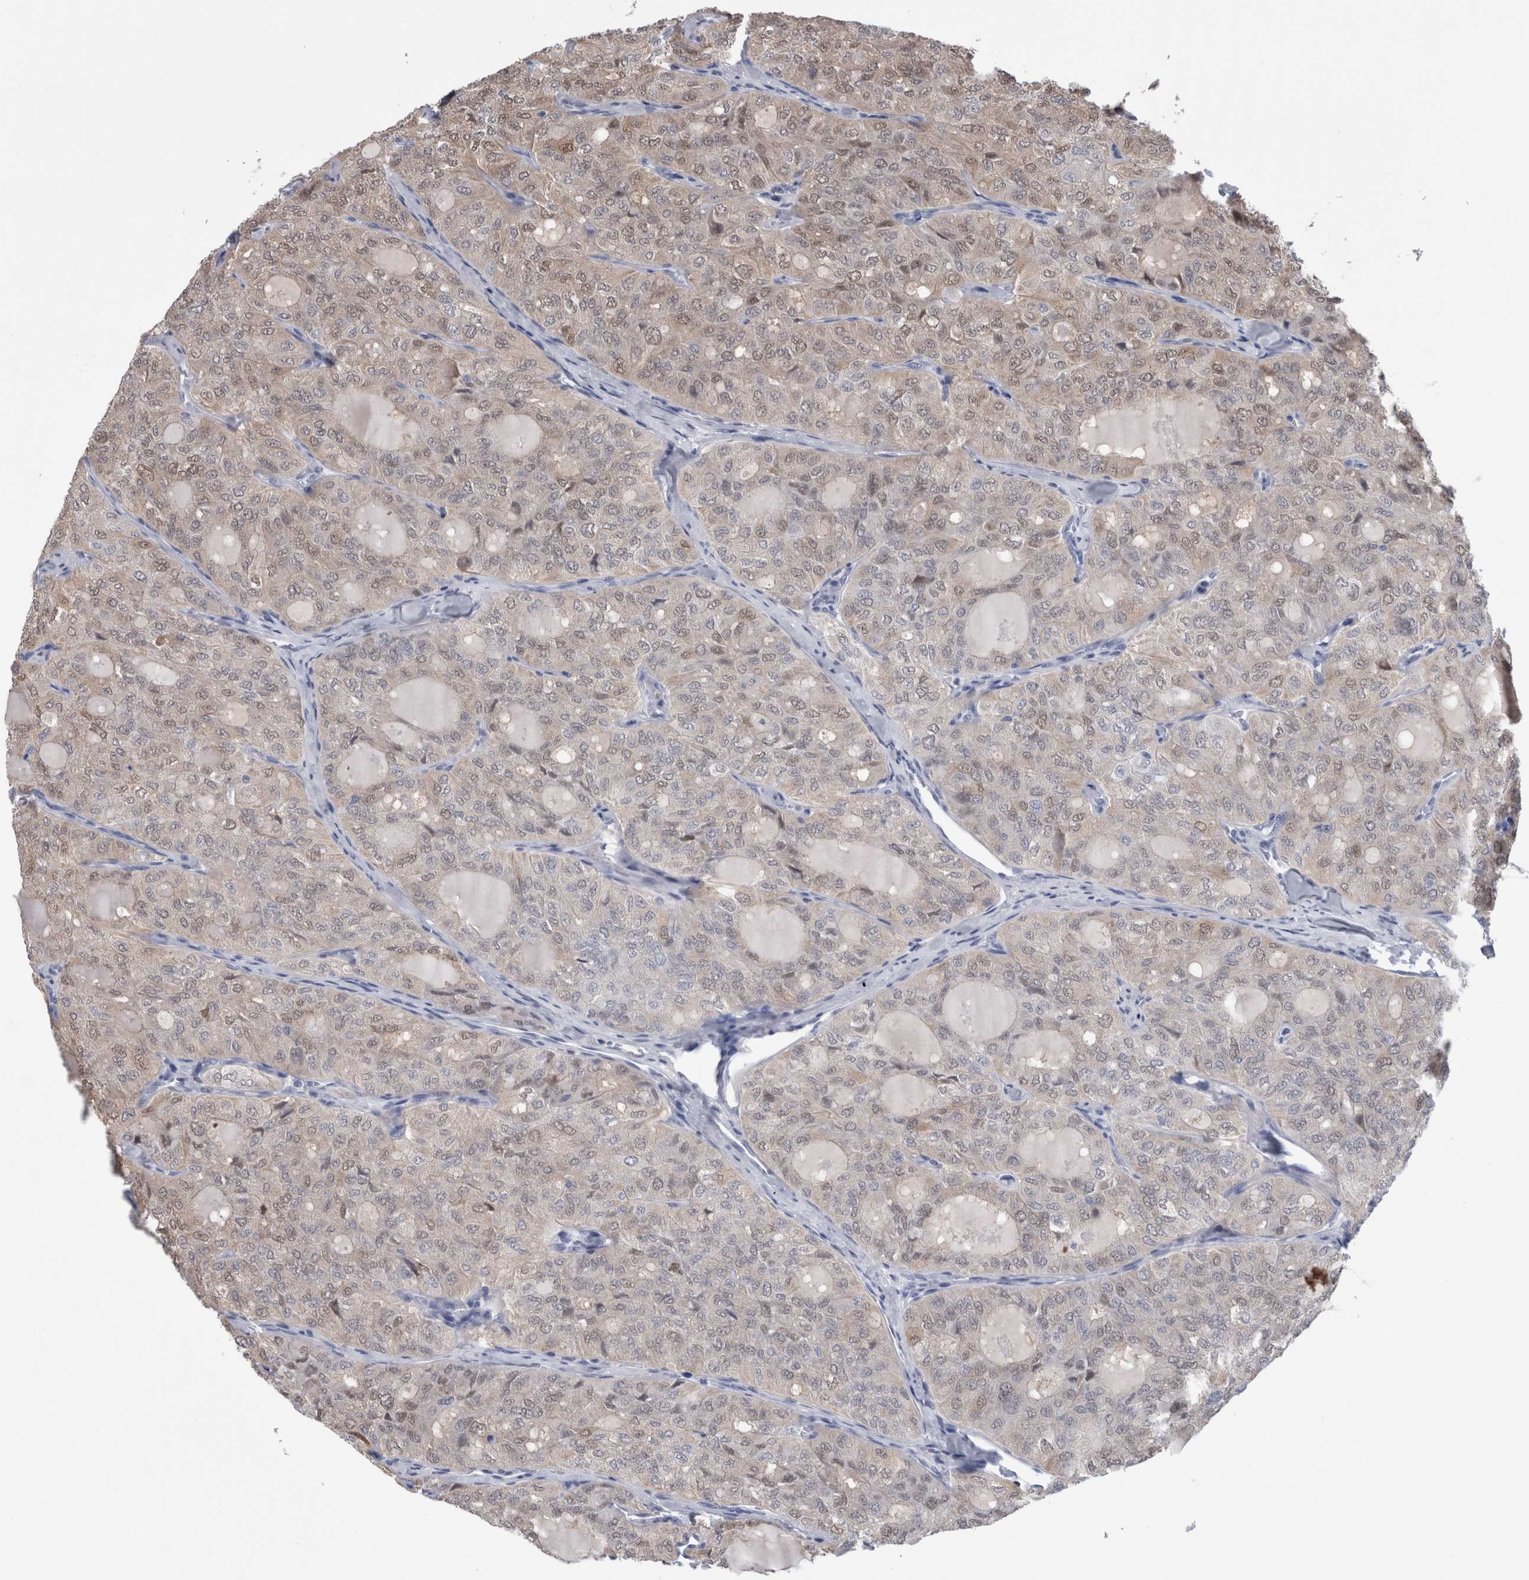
{"staining": {"intensity": "negative", "quantity": "none", "location": "none"}, "tissue": "thyroid cancer", "cell_type": "Tumor cells", "image_type": "cancer", "snomed": [{"axis": "morphology", "description": "Follicular adenoma carcinoma, NOS"}, {"axis": "topography", "description": "Thyroid gland"}], "caption": "Immunohistochemistry (IHC) photomicrograph of human thyroid cancer (follicular adenoma carcinoma) stained for a protein (brown), which reveals no positivity in tumor cells. The staining was performed using DAB to visualize the protein expression in brown, while the nuclei were stained in blue with hematoxylin (Magnification: 20x).", "gene": "CA8", "patient": {"sex": "male", "age": 75}}